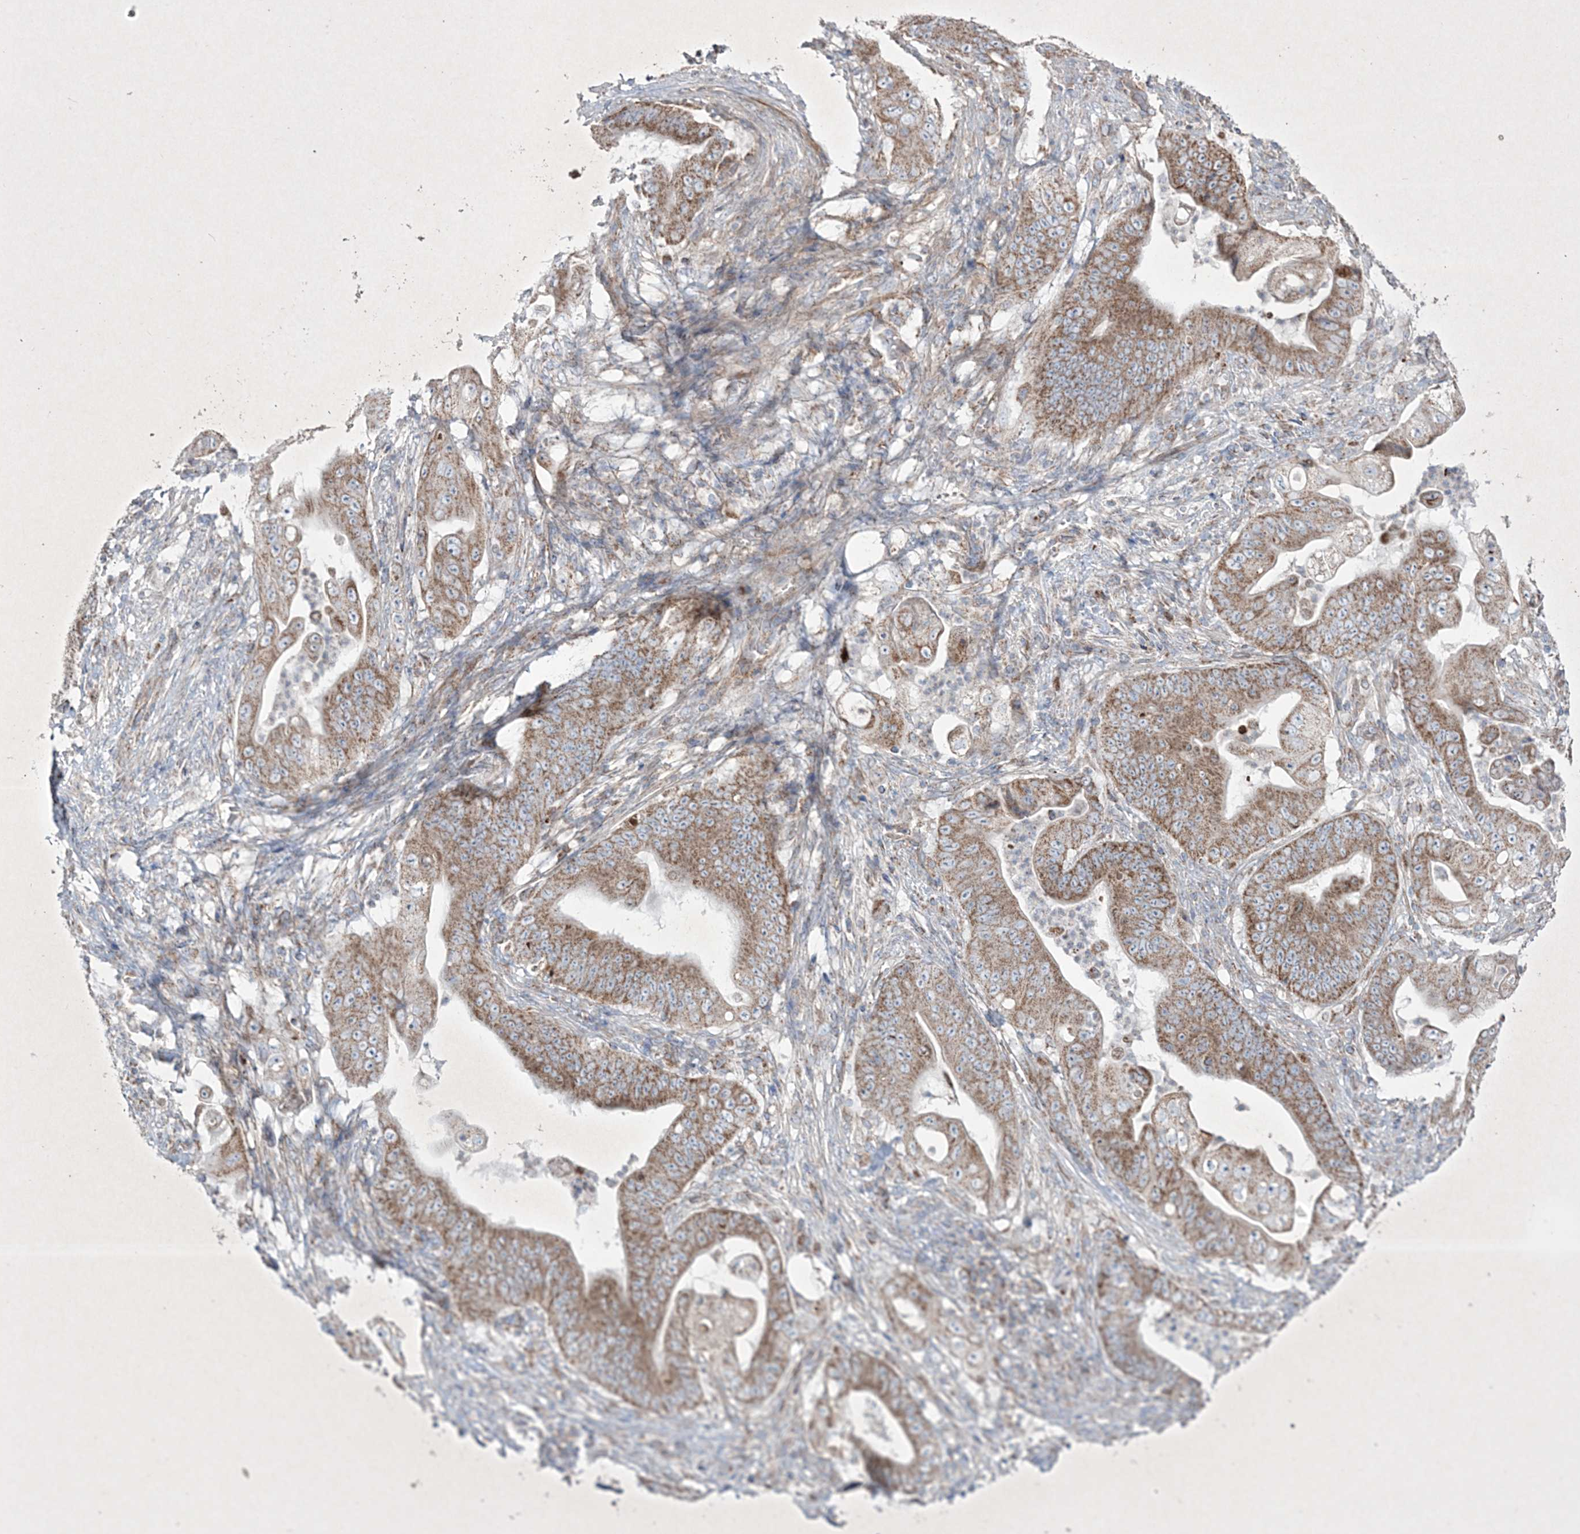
{"staining": {"intensity": "moderate", "quantity": ">75%", "location": "cytoplasmic/membranous"}, "tissue": "stomach cancer", "cell_type": "Tumor cells", "image_type": "cancer", "snomed": [{"axis": "morphology", "description": "Adenocarcinoma, NOS"}, {"axis": "topography", "description": "Stomach"}], "caption": "Protein staining of adenocarcinoma (stomach) tissue displays moderate cytoplasmic/membranous expression in about >75% of tumor cells.", "gene": "RICTOR", "patient": {"sex": "female", "age": 73}}